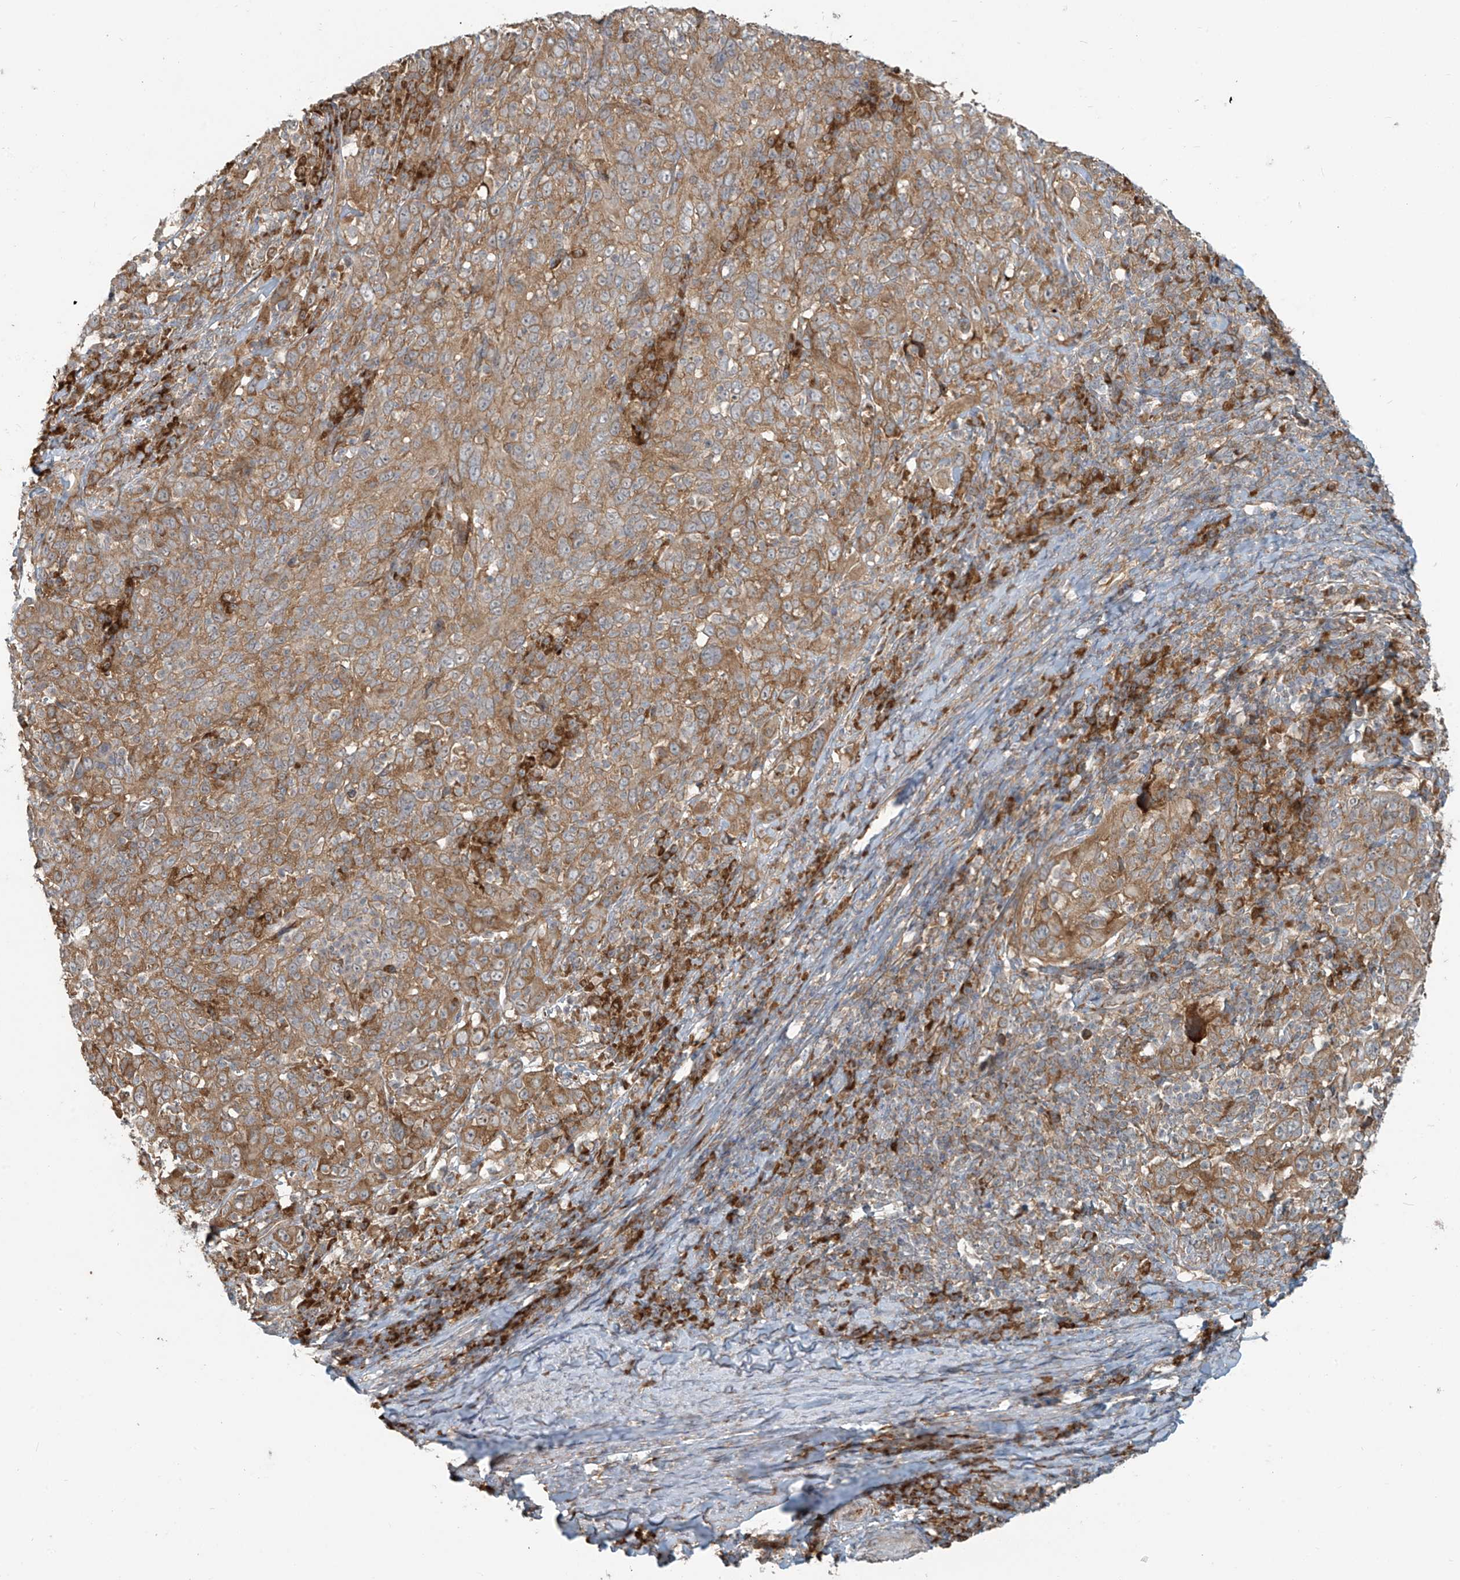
{"staining": {"intensity": "moderate", "quantity": ">75%", "location": "cytoplasmic/membranous"}, "tissue": "cervical cancer", "cell_type": "Tumor cells", "image_type": "cancer", "snomed": [{"axis": "morphology", "description": "Squamous cell carcinoma, NOS"}, {"axis": "topography", "description": "Cervix"}], "caption": "Cervical squamous cell carcinoma tissue shows moderate cytoplasmic/membranous expression in approximately >75% of tumor cells, visualized by immunohistochemistry. (DAB IHC with brightfield microscopy, high magnification).", "gene": "KATNIP", "patient": {"sex": "female", "age": 46}}